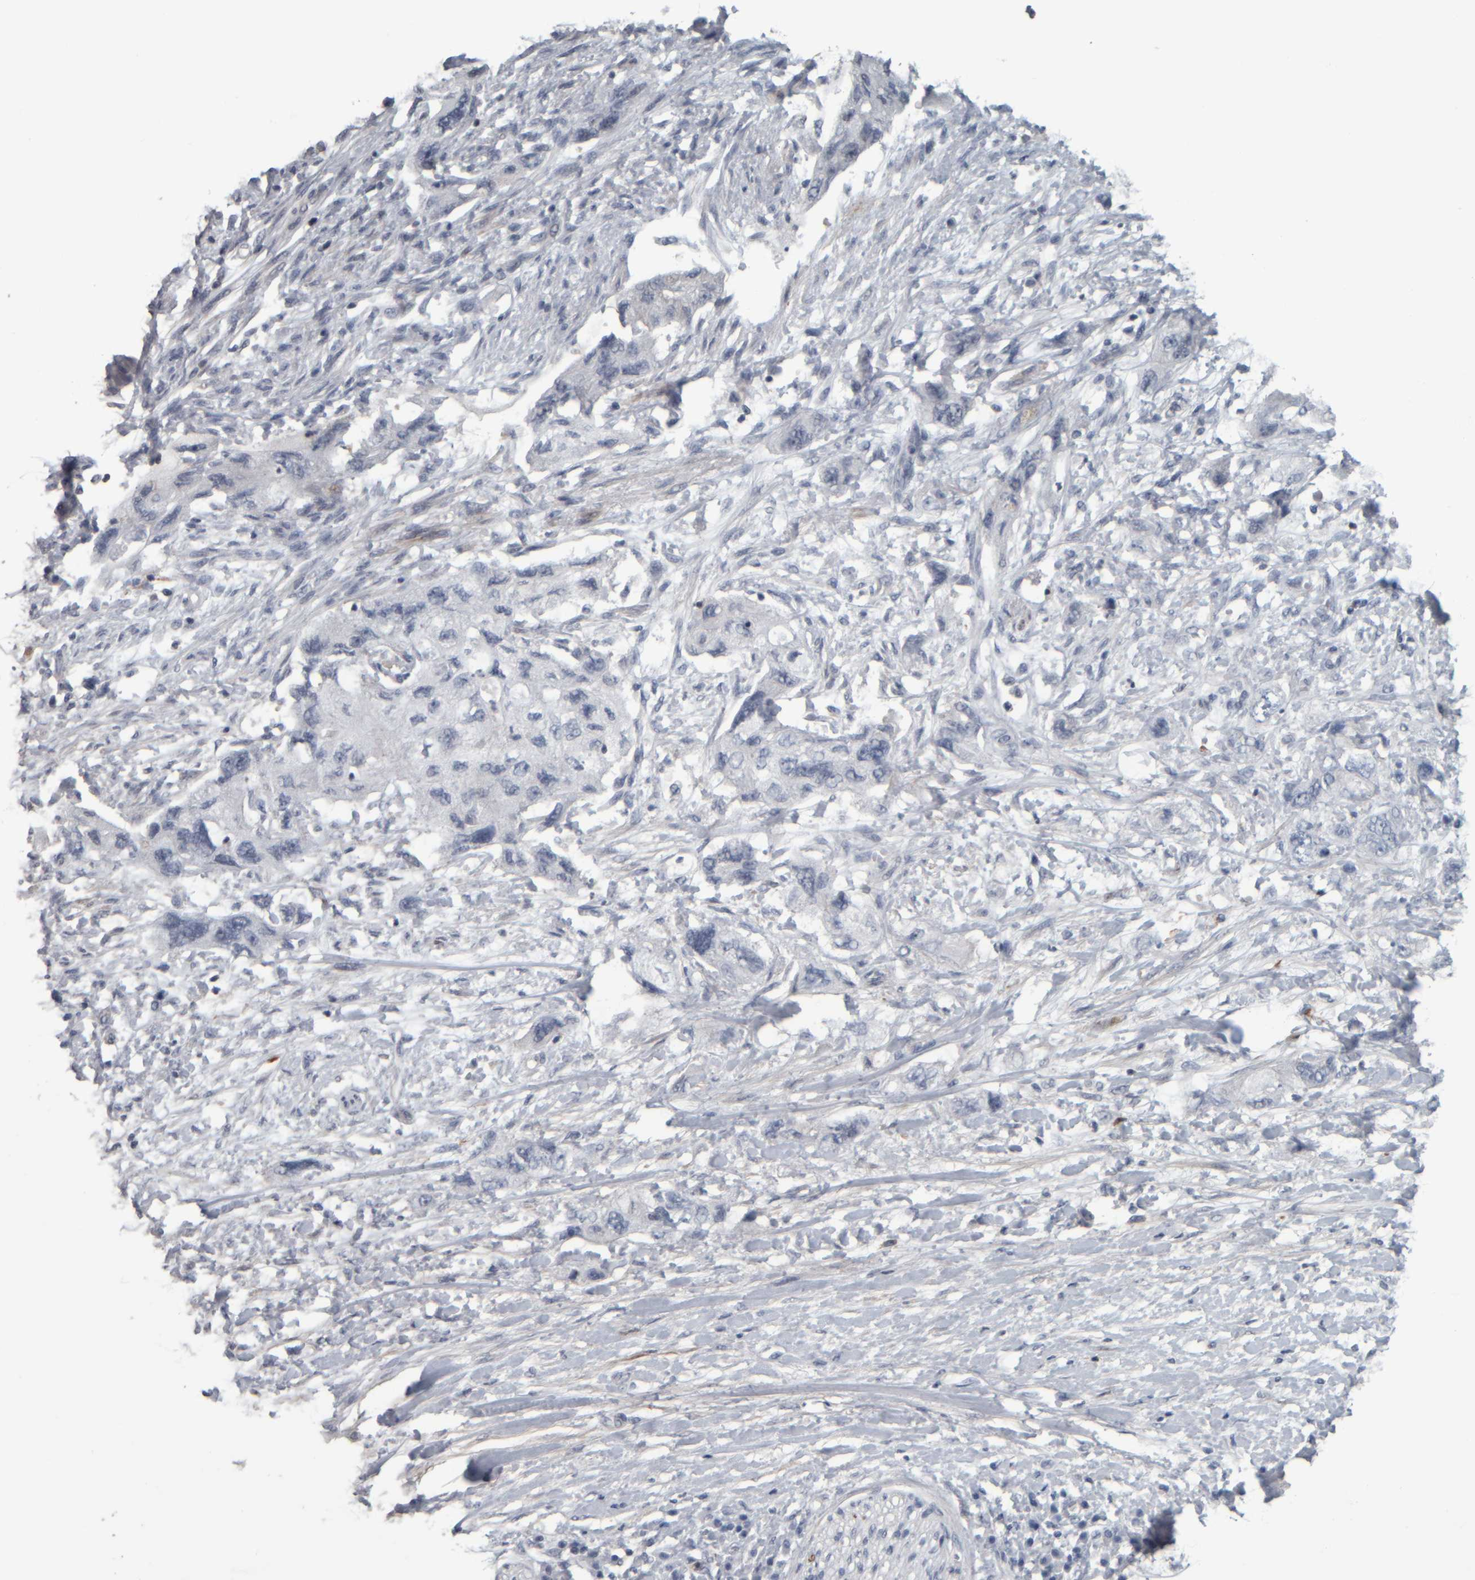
{"staining": {"intensity": "negative", "quantity": "none", "location": "none"}, "tissue": "pancreatic cancer", "cell_type": "Tumor cells", "image_type": "cancer", "snomed": [{"axis": "morphology", "description": "Adenocarcinoma, NOS"}, {"axis": "topography", "description": "Pancreas"}], "caption": "A histopathology image of pancreatic cancer (adenocarcinoma) stained for a protein exhibits no brown staining in tumor cells. The staining is performed using DAB brown chromogen with nuclei counter-stained in using hematoxylin.", "gene": "CAVIN4", "patient": {"sex": "female", "age": 73}}